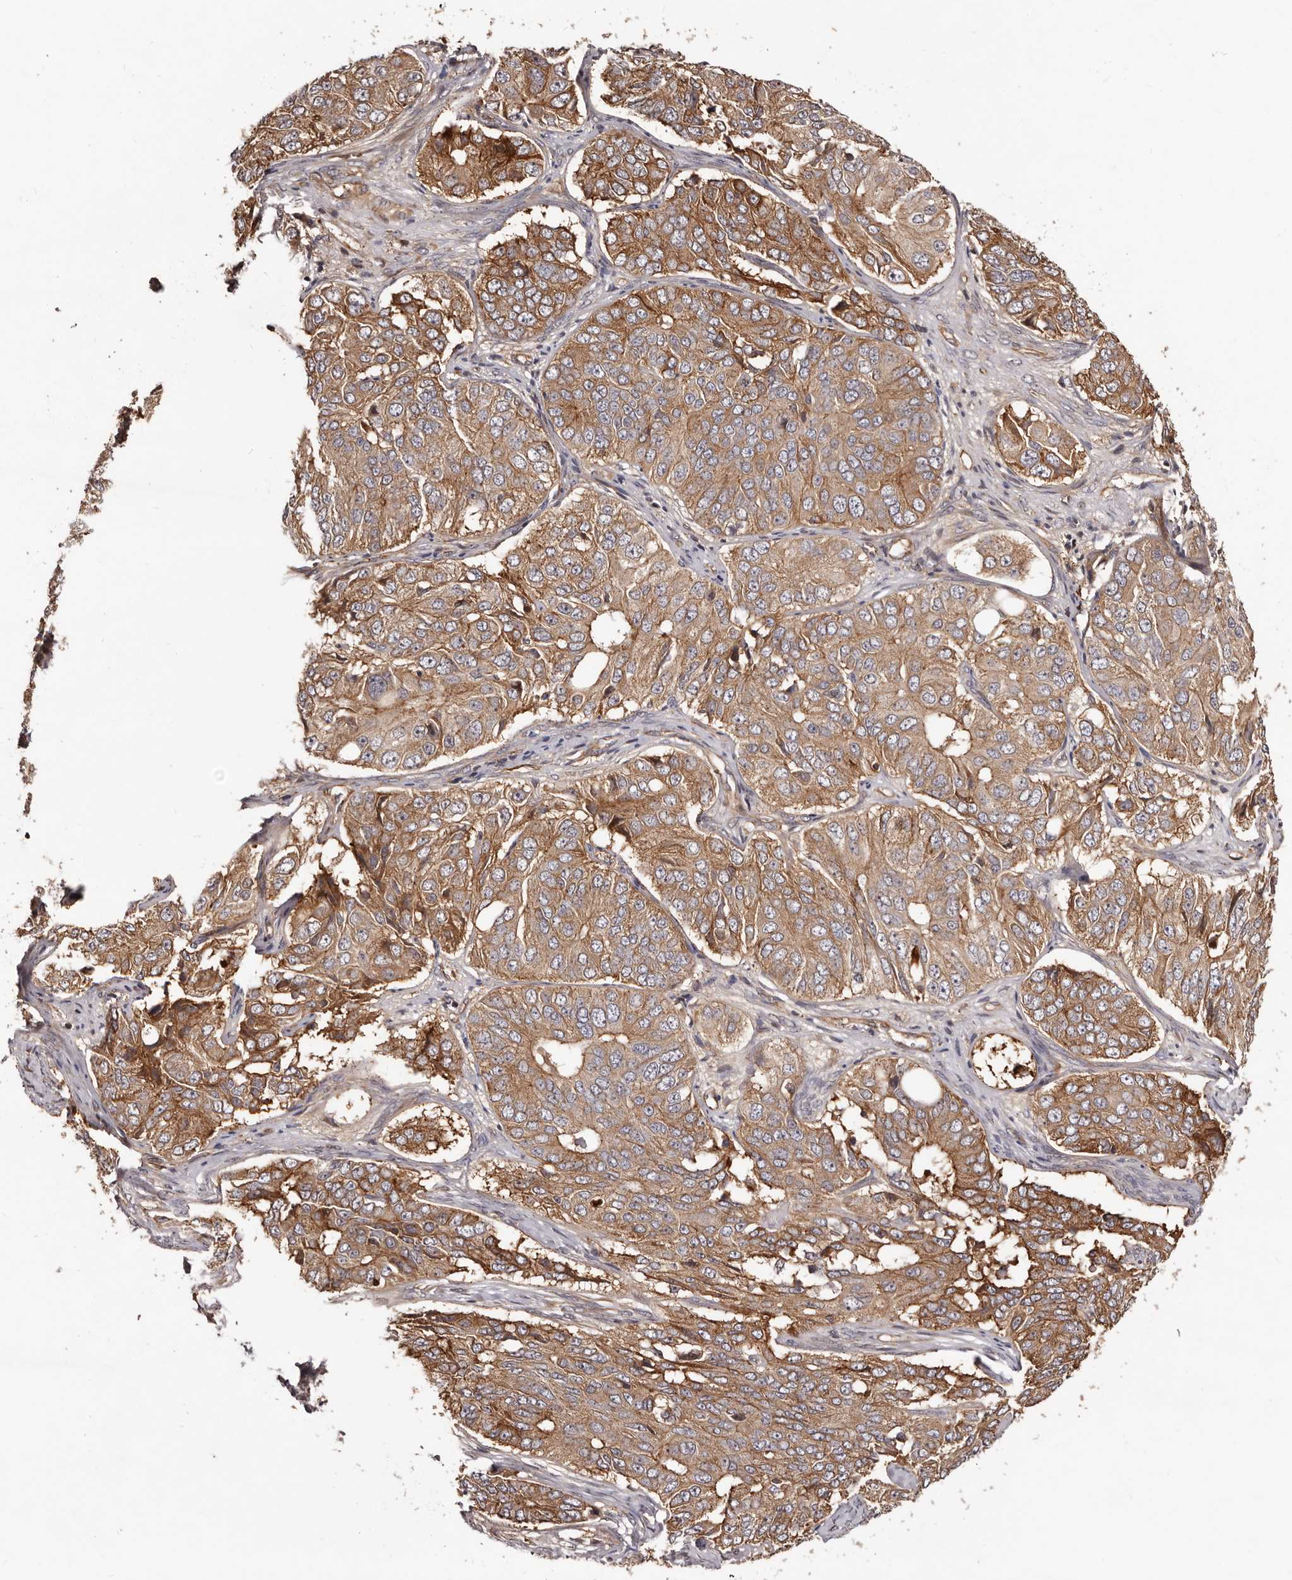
{"staining": {"intensity": "moderate", "quantity": ">75%", "location": "cytoplasmic/membranous"}, "tissue": "ovarian cancer", "cell_type": "Tumor cells", "image_type": "cancer", "snomed": [{"axis": "morphology", "description": "Carcinoma, endometroid"}, {"axis": "topography", "description": "Ovary"}], "caption": "Endometroid carcinoma (ovarian) tissue displays moderate cytoplasmic/membranous staining in about >75% of tumor cells, visualized by immunohistochemistry.", "gene": "GTPBP1", "patient": {"sex": "female", "age": 51}}